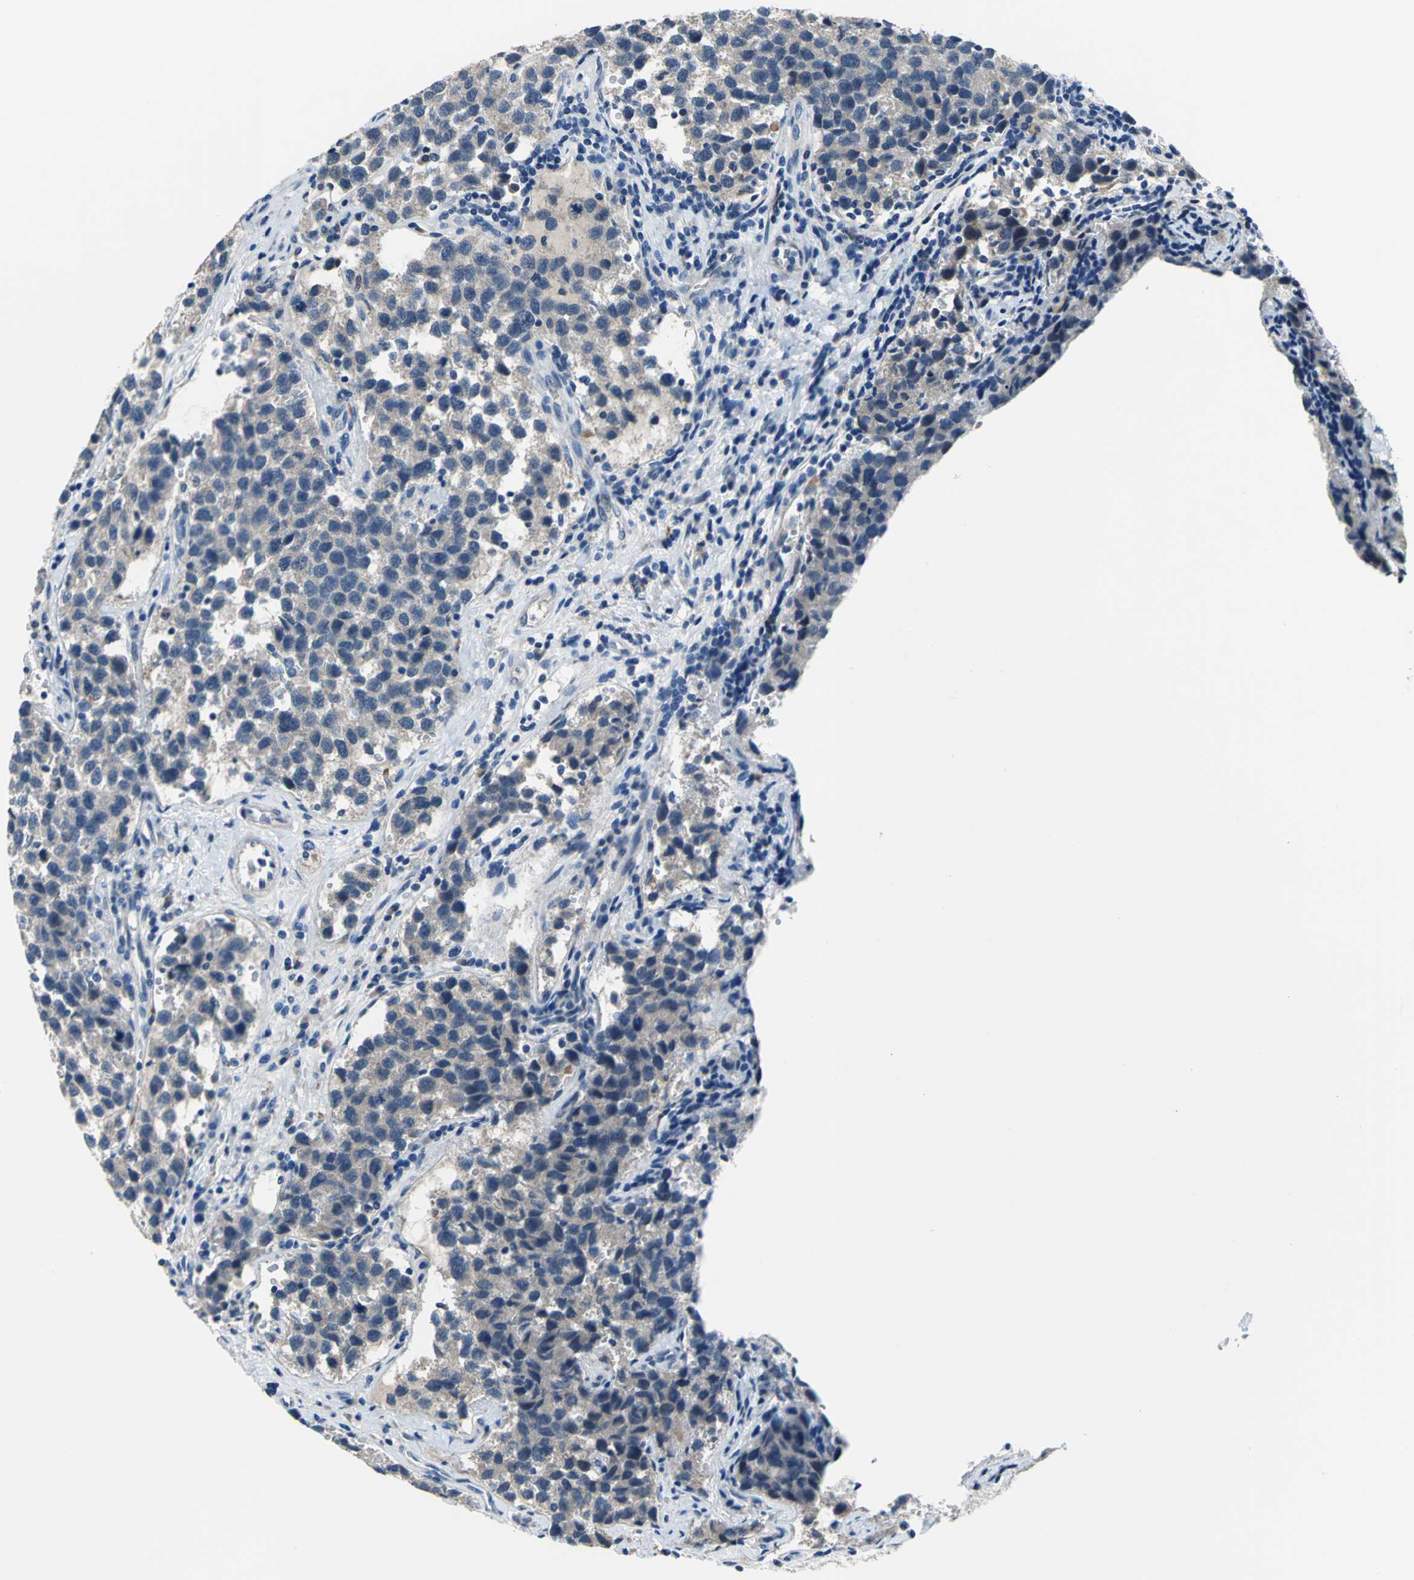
{"staining": {"intensity": "weak", "quantity": "25%-75%", "location": "none"}, "tissue": "testis cancer", "cell_type": "Tumor cells", "image_type": "cancer", "snomed": [{"axis": "morphology", "description": "Seminoma, NOS"}, {"axis": "topography", "description": "Testis"}], "caption": "Tumor cells exhibit low levels of weak None staining in approximately 25%-75% of cells in human testis cancer.", "gene": "RASD2", "patient": {"sex": "male", "age": 39}}